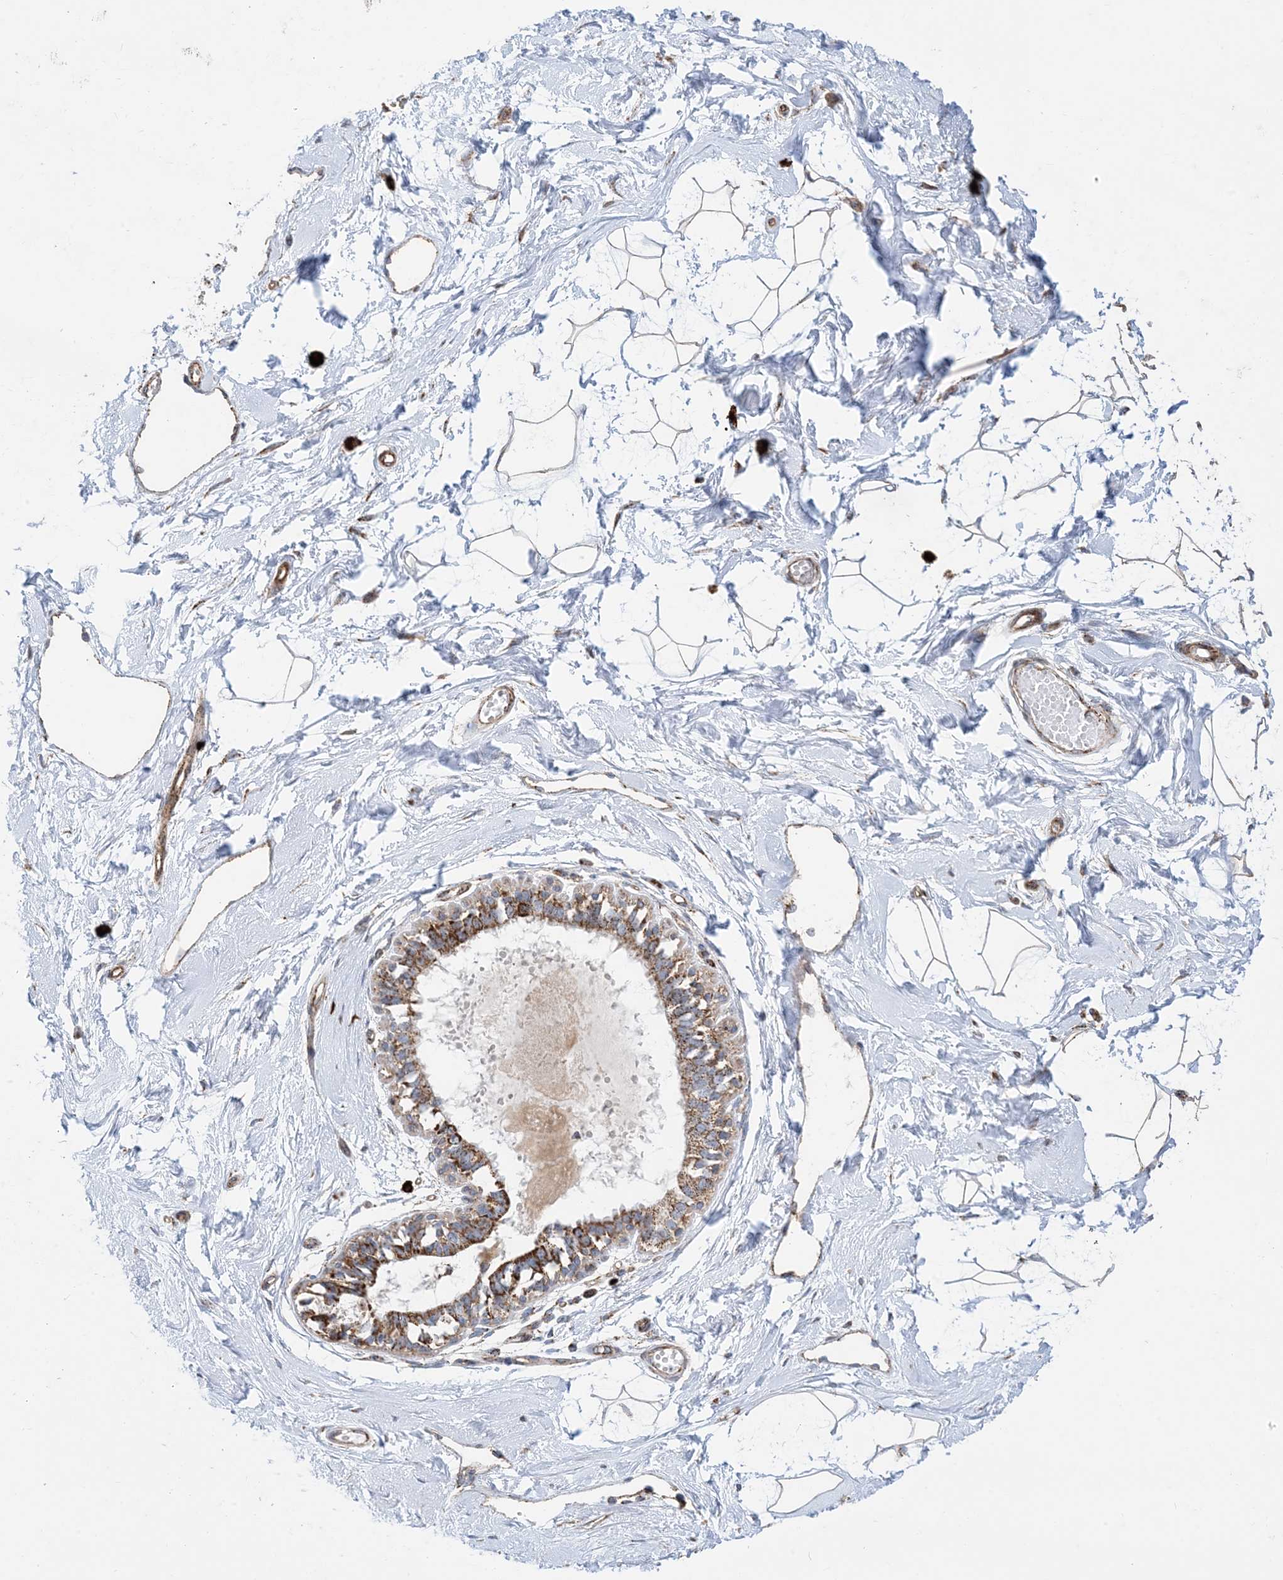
{"staining": {"intensity": "weak", "quantity": ">75%", "location": "cytoplasmic/membranous"}, "tissue": "breast", "cell_type": "Adipocytes", "image_type": "normal", "snomed": [{"axis": "morphology", "description": "Normal tissue, NOS"}, {"axis": "topography", "description": "Breast"}], "caption": "Unremarkable breast demonstrates weak cytoplasmic/membranous staining in about >75% of adipocytes, visualized by immunohistochemistry. (brown staining indicates protein expression, while blue staining denotes nuclei).", "gene": "PCDHGA1", "patient": {"sex": "female", "age": 45}}